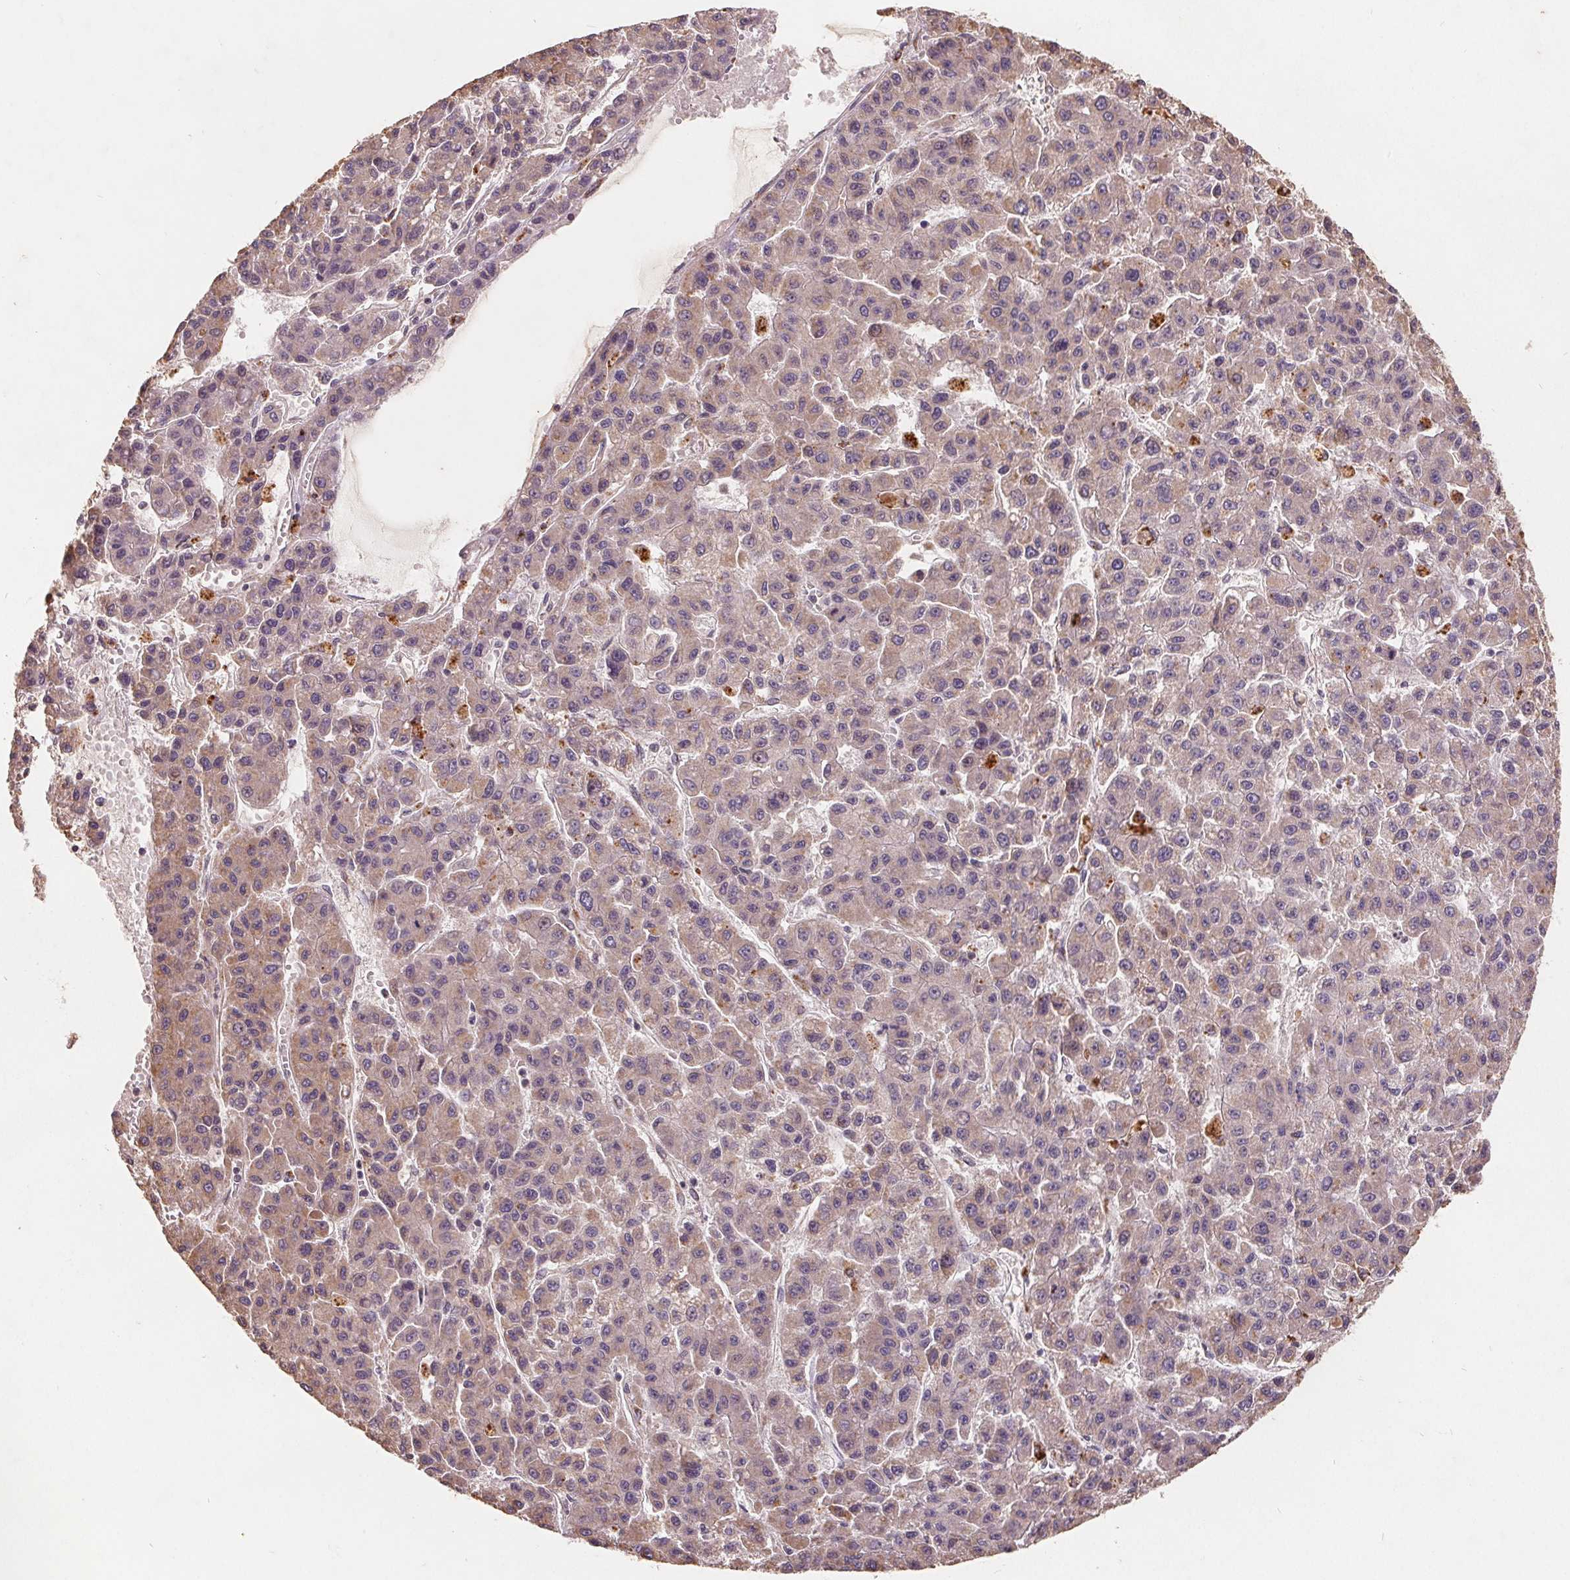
{"staining": {"intensity": "weak", "quantity": "25%-75%", "location": "cytoplasmic/membranous"}, "tissue": "liver cancer", "cell_type": "Tumor cells", "image_type": "cancer", "snomed": [{"axis": "morphology", "description": "Carcinoma, Hepatocellular, NOS"}, {"axis": "topography", "description": "Liver"}], "caption": "Brown immunohistochemical staining in human liver hepatocellular carcinoma demonstrates weak cytoplasmic/membranous positivity in about 25%-75% of tumor cells. The staining was performed using DAB to visualize the protein expression in brown, while the nuclei were stained in blue with hematoxylin (Magnification: 20x).", "gene": "CDIPT", "patient": {"sex": "male", "age": 70}}